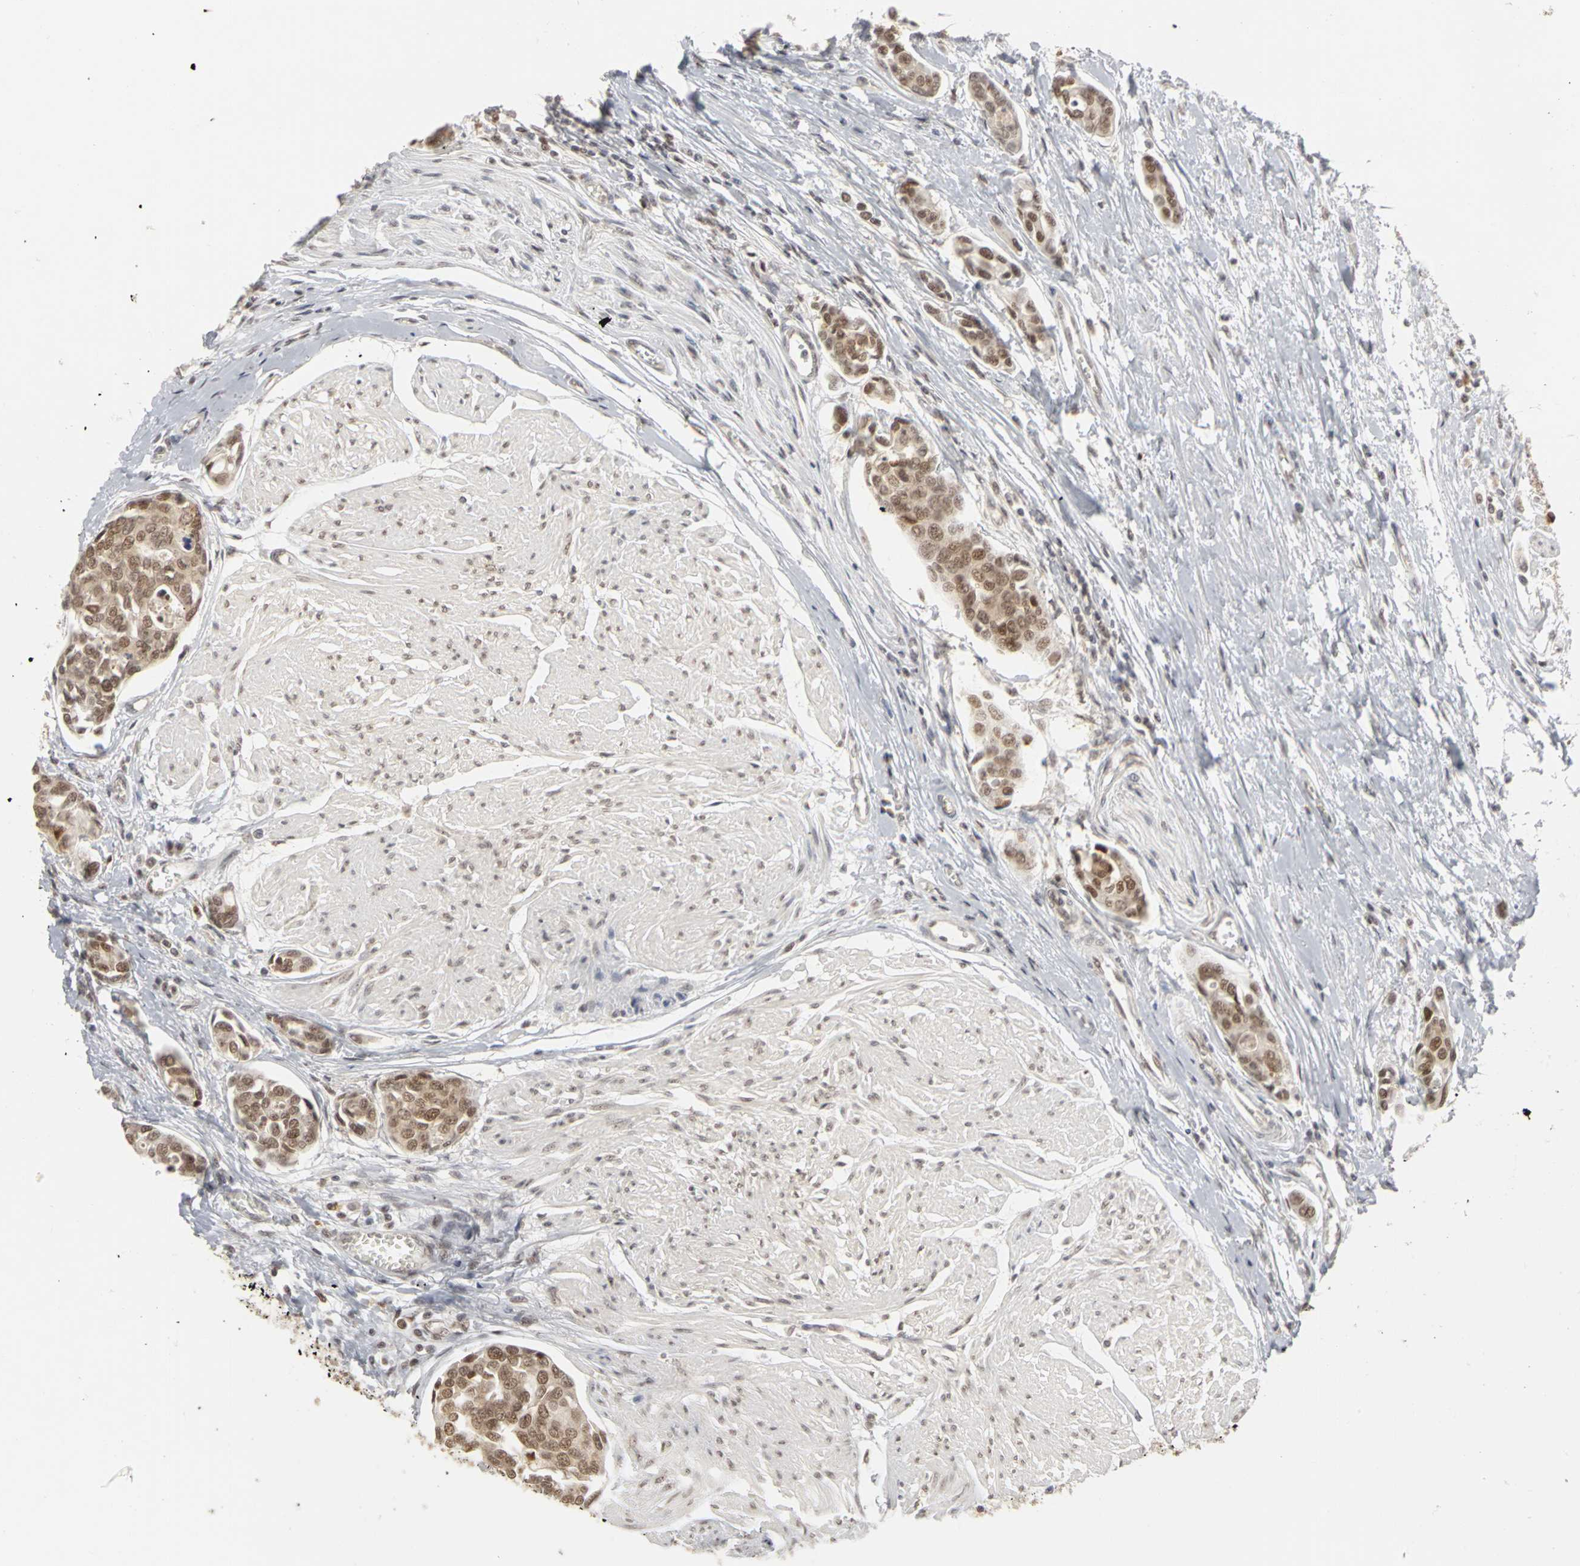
{"staining": {"intensity": "moderate", "quantity": ">75%", "location": "cytoplasmic/membranous,nuclear"}, "tissue": "urothelial cancer", "cell_type": "Tumor cells", "image_type": "cancer", "snomed": [{"axis": "morphology", "description": "Urothelial carcinoma, High grade"}, {"axis": "topography", "description": "Urinary bladder"}], "caption": "A brown stain highlights moderate cytoplasmic/membranous and nuclear expression of a protein in urothelial carcinoma (high-grade) tumor cells. (DAB (3,3'-diaminobenzidine) = brown stain, brightfield microscopy at high magnification).", "gene": "CSNK2B", "patient": {"sex": "male", "age": 78}}